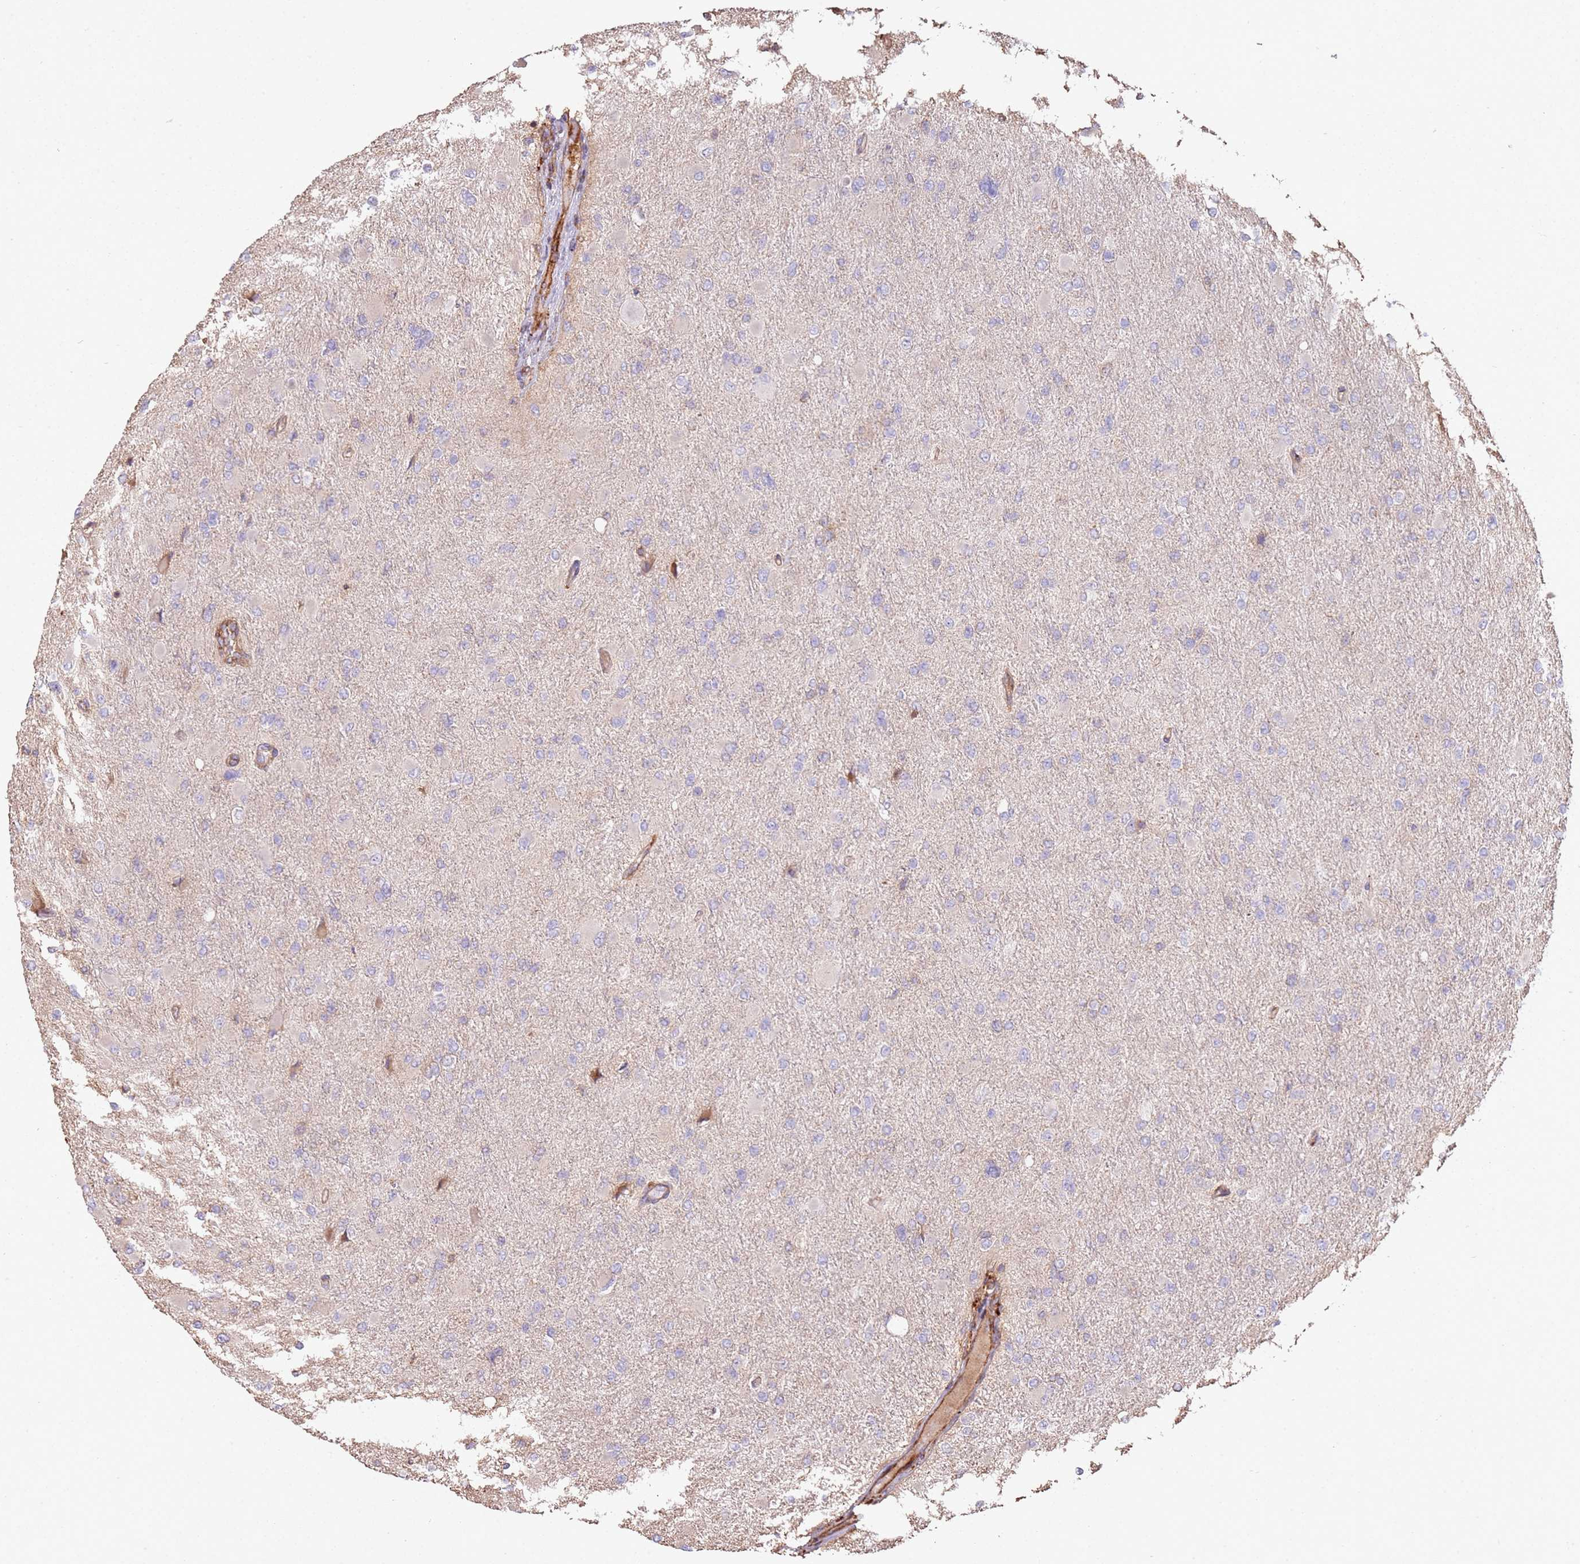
{"staining": {"intensity": "negative", "quantity": "none", "location": "none"}, "tissue": "glioma", "cell_type": "Tumor cells", "image_type": "cancer", "snomed": [{"axis": "morphology", "description": "Glioma, malignant, High grade"}, {"axis": "topography", "description": "Cerebral cortex"}], "caption": "Tumor cells show no significant staining in glioma. The staining is performed using DAB brown chromogen with nuclei counter-stained in using hematoxylin.", "gene": "NDUFAF4", "patient": {"sex": "female", "age": 36}}